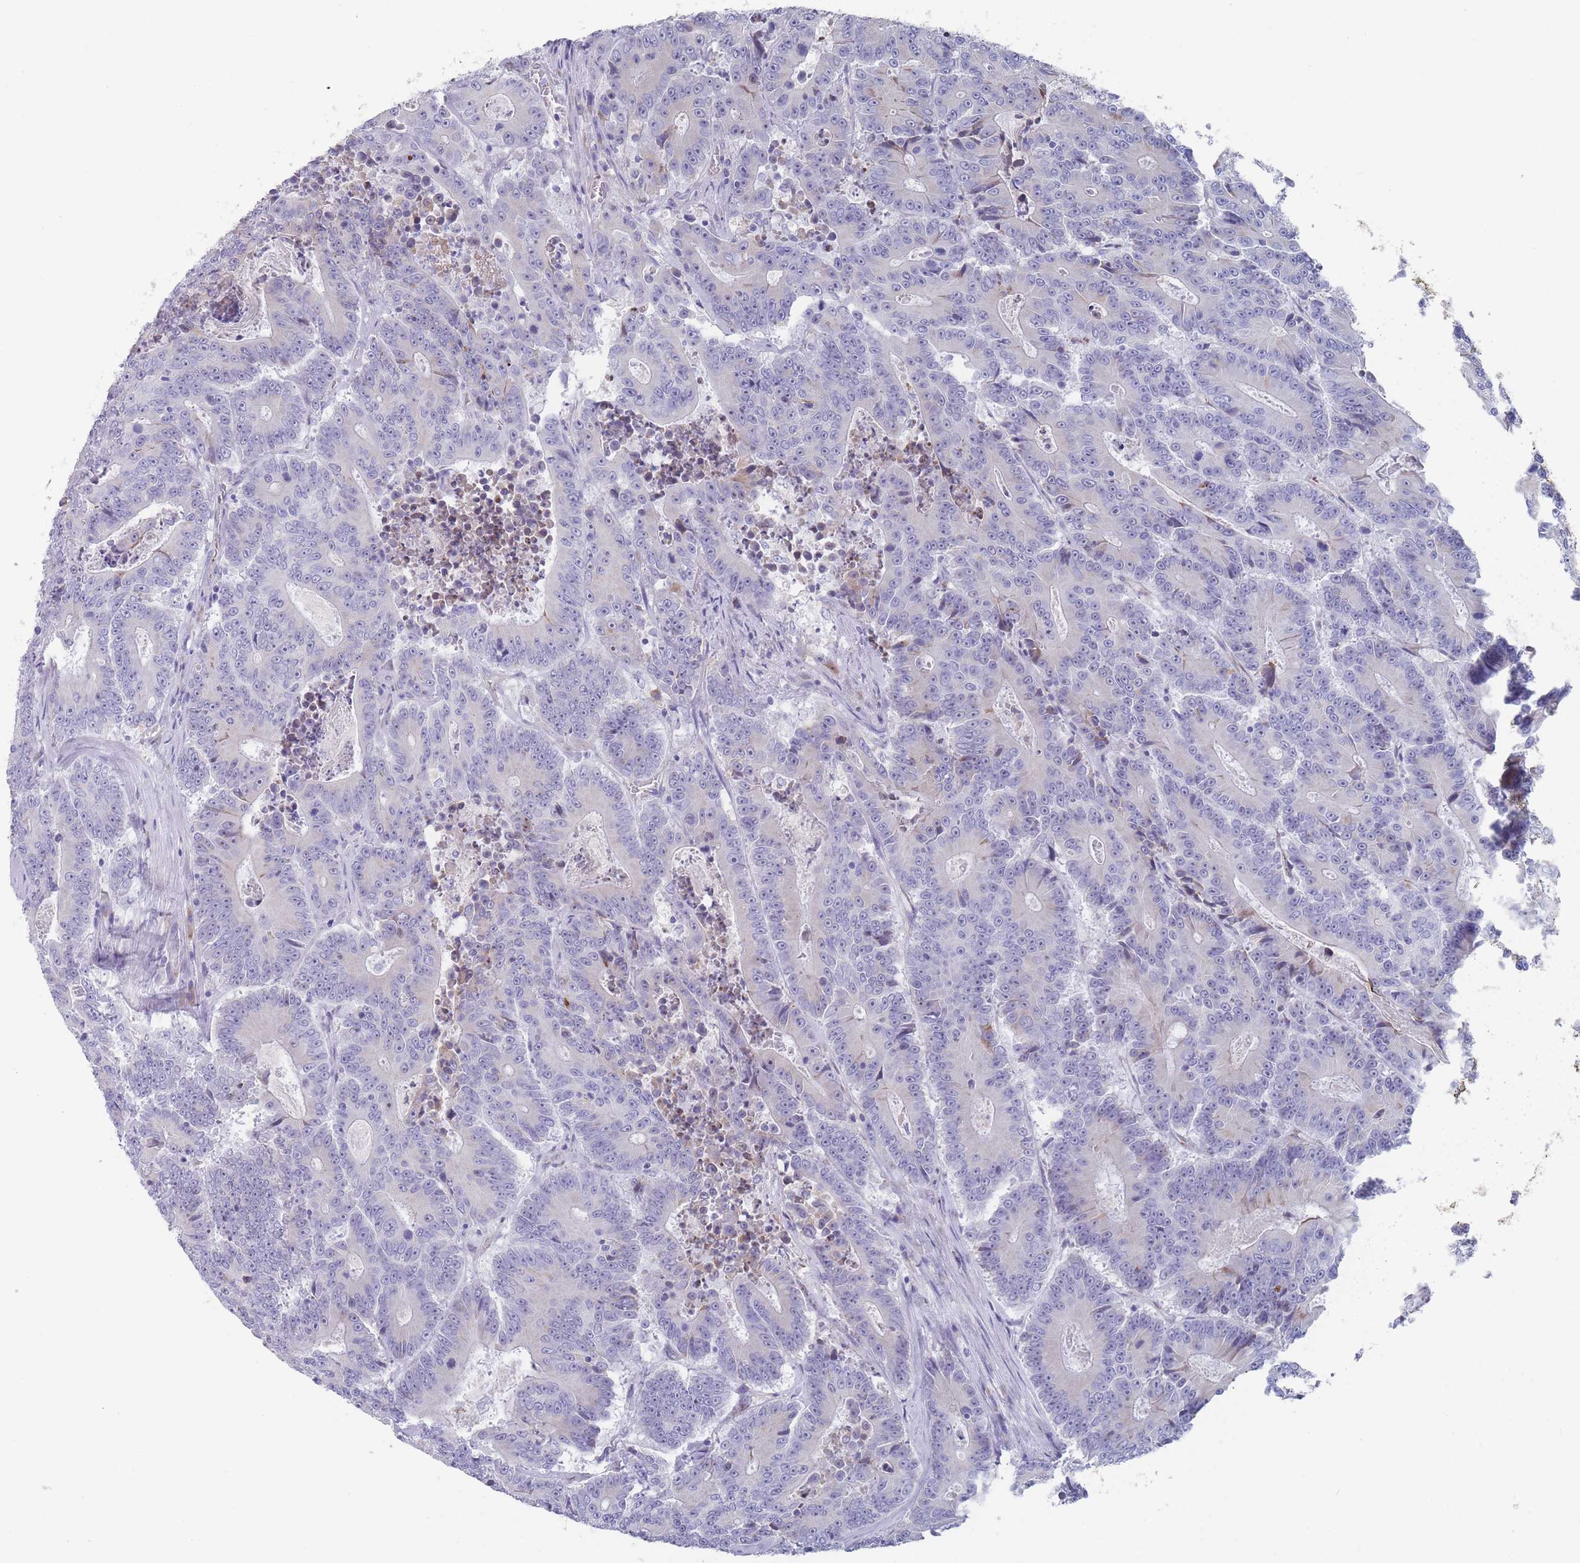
{"staining": {"intensity": "negative", "quantity": "none", "location": "none"}, "tissue": "colorectal cancer", "cell_type": "Tumor cells", "image_type": "cancer", "snomed": [{"axis": "morphology", "description": "Adenocarcinoma, NOS"}, {"axis": "topography", "description": "Colon"}], "caption": "IHC photomicrograph of human colorectal cancer stained for a protein (brown), which exhibits no expression in tumor cells. (DAB immunohistochemistry visualized using brightfield microscopy, high magnification).", "gene": "ST8SIA5", "patient": {"sex": "male", "age": 83}}